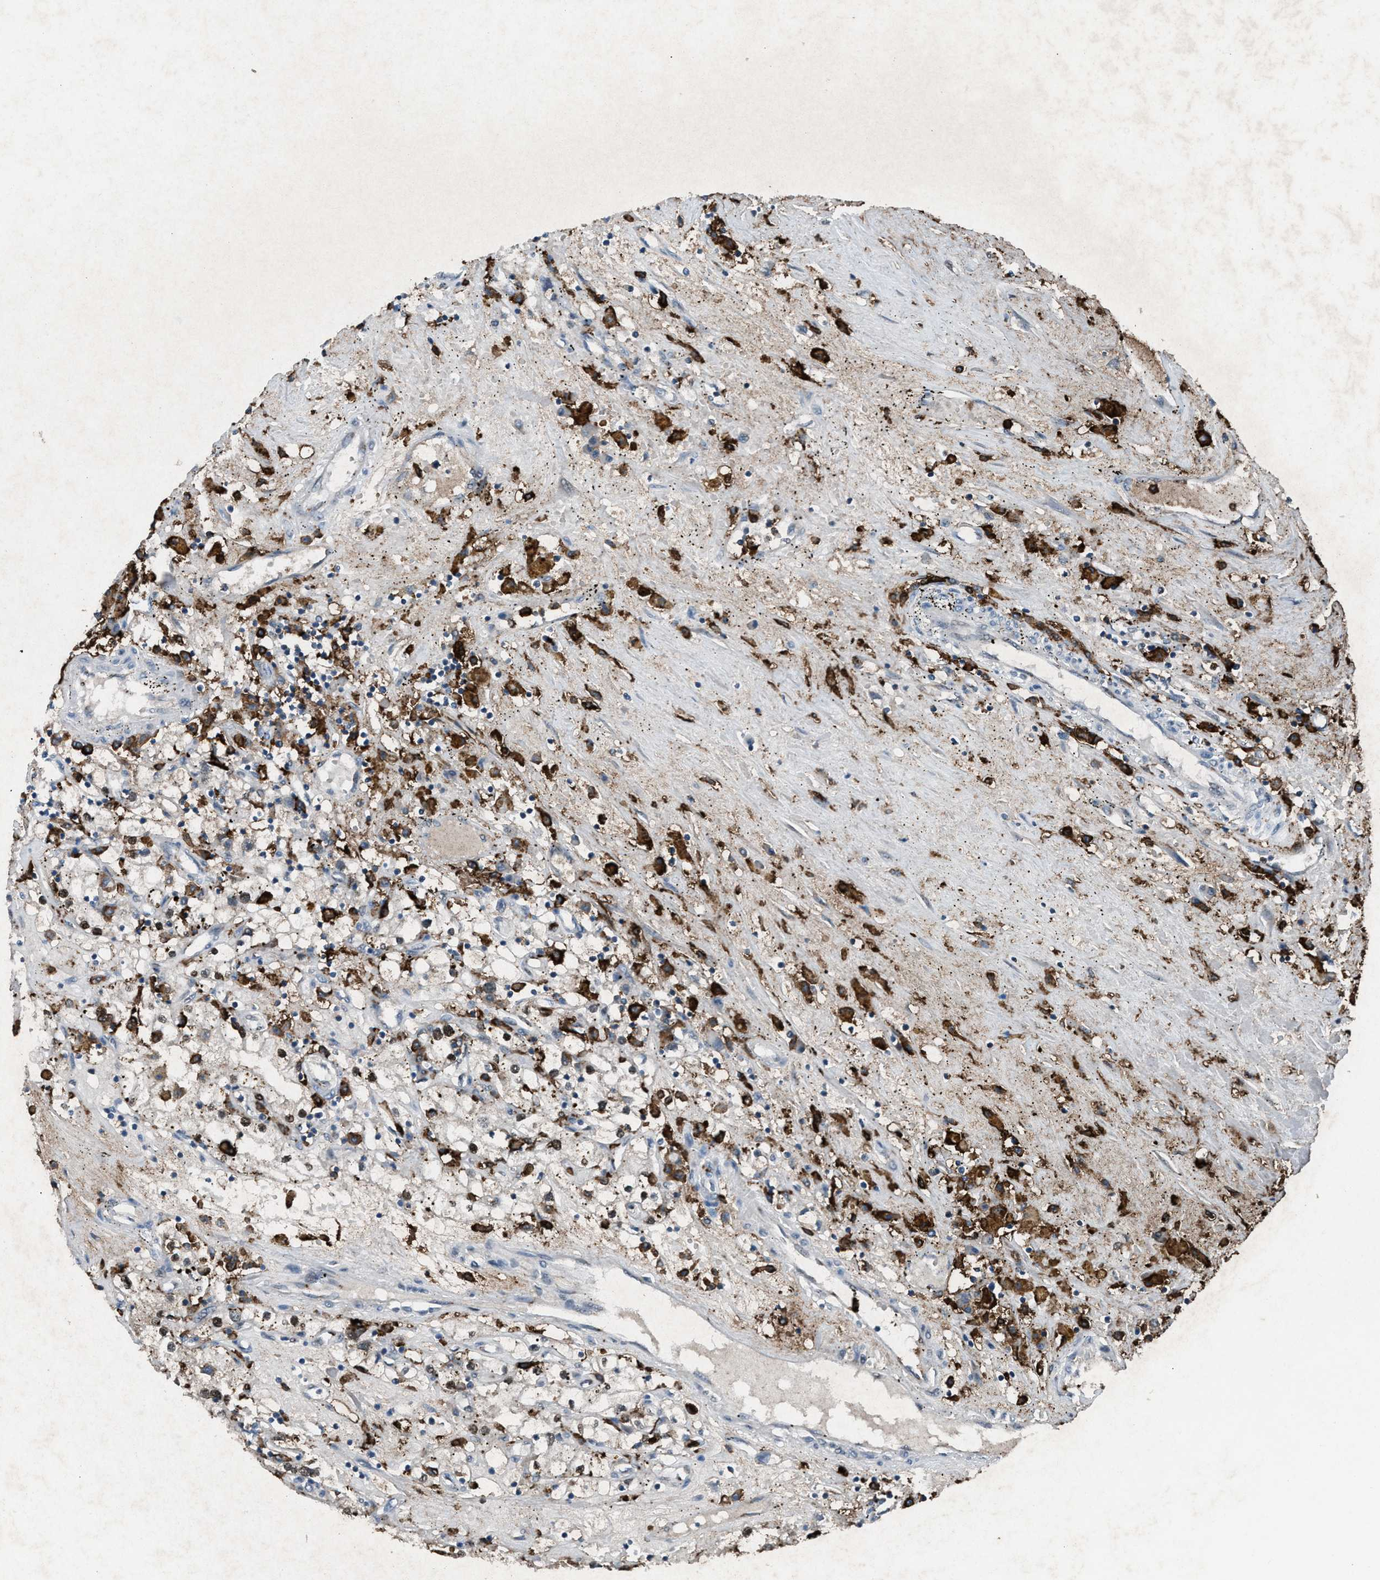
{"staining": {"intensity": "negative", "quantity": "none", "location": "none"}, "tissue": "renal cancer", "cell_type": "Tumor cells", "image_type": "cancer", "snomed": [{"axis": "morphology", "description": "Adenocarcinoma, NOS"}, {"axis": "topography", "description": "Kidney"}], "caption": "High power microscopy micrograph of an IHC image of renal cancer (adenocarcinoma), revealing no significant positivity in tumor cells. Brightfield microscopy of IHC stained with DAB (brown) and hematoxylin (blue), captured at high magnification.", "gene": "FCER1G", "patient": {"sex": "male", "age": 56}}